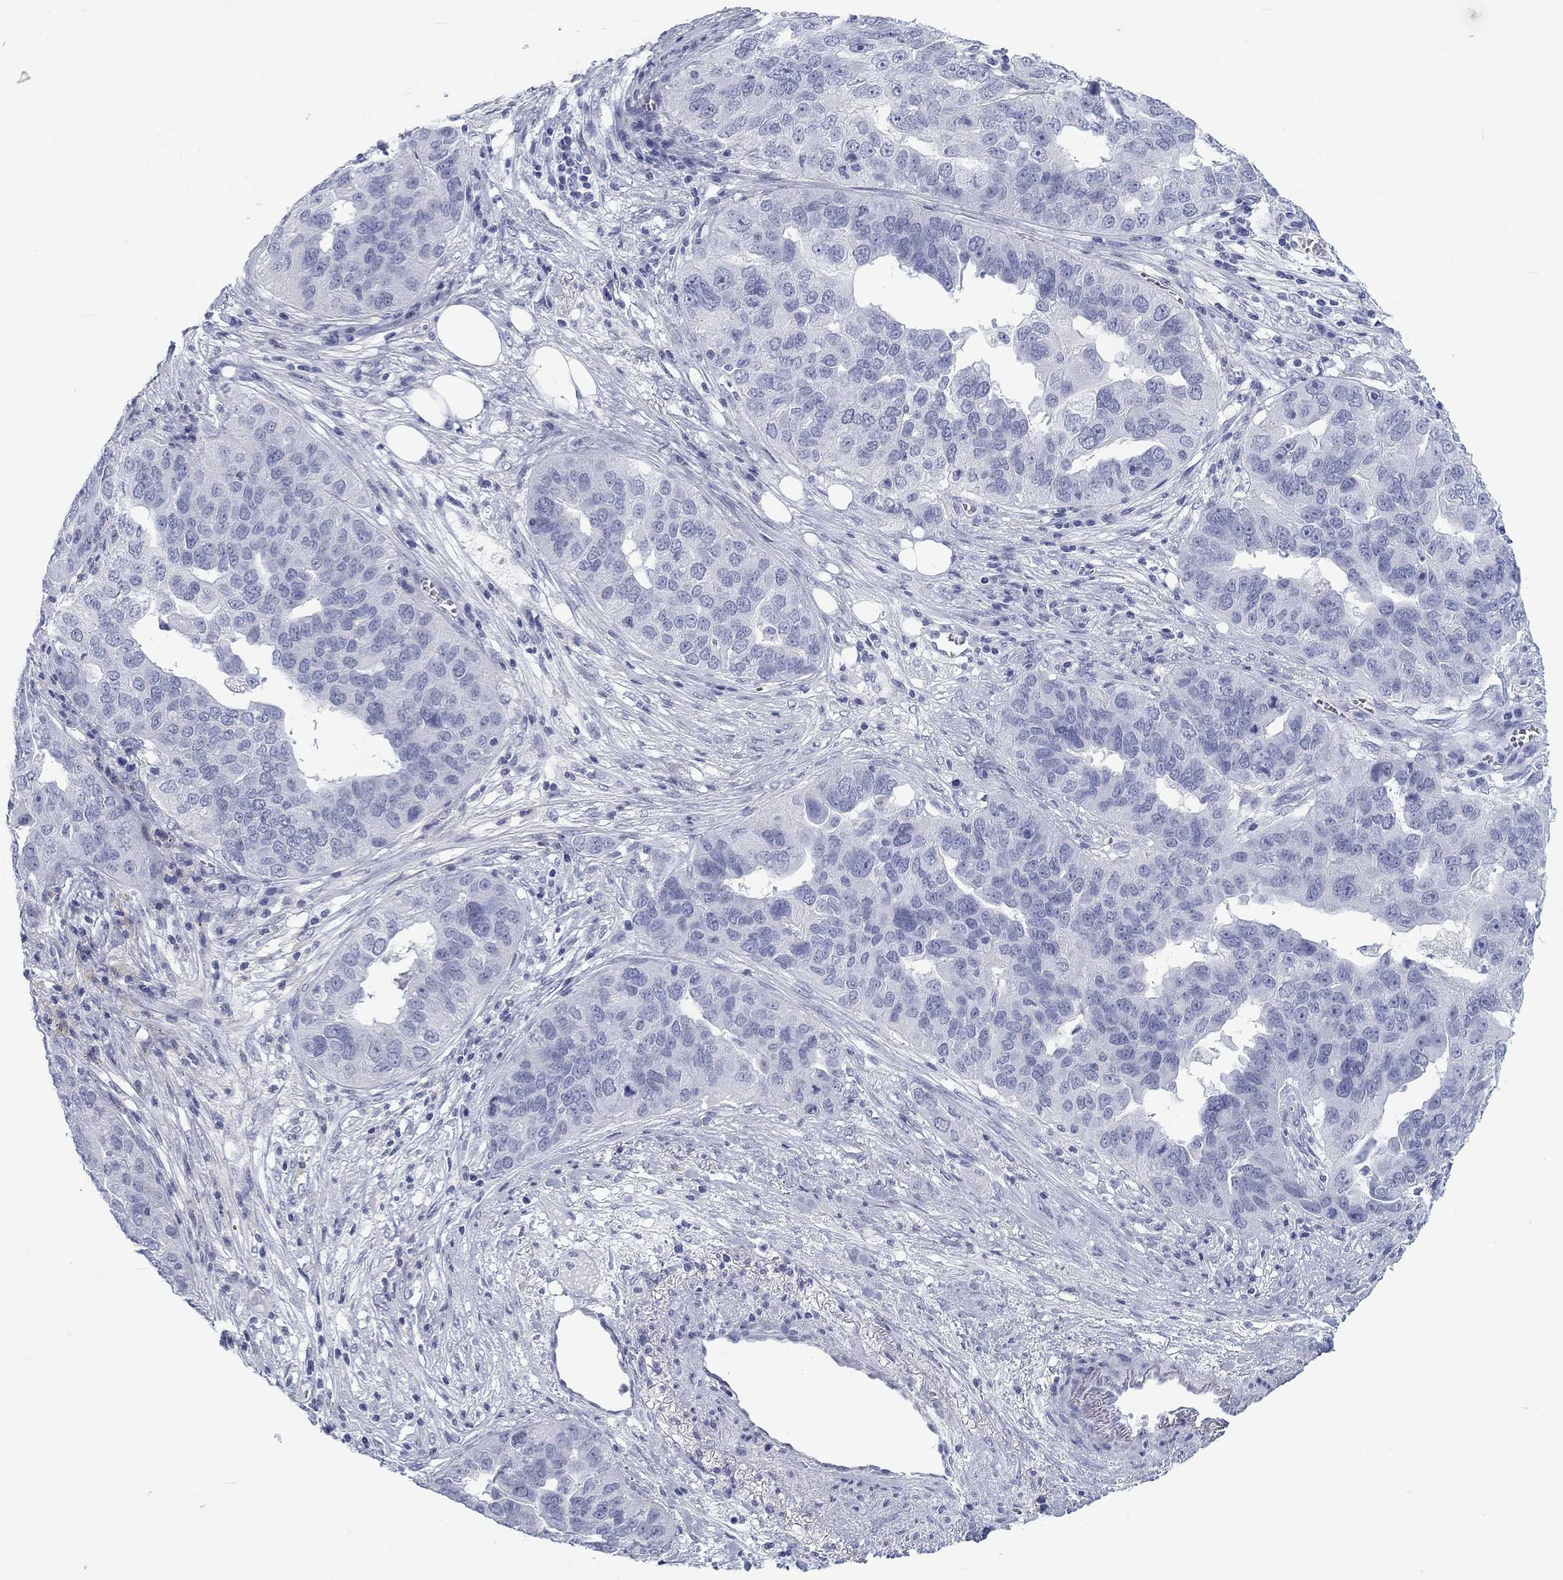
{"staining": {"intensity": "negative", "quantity": "none", "location": "none"}, "tissue": "ovarian cancer", "cell_type": "Tumor cells", "image_type": "cancer", "snomed": [{"axis": "morphology", "description": "Carcinoma, endometroid"}, {"axis": "topography", "description": "Soft tissue"}, {"axis": "topography", "description": "Ovary"}], "caption": "An IHC micrograph of ovarian cancer (endometroid carcinoma) is shown. There is no staining in tumor cells of ovarian cancer (endometroid carcinoma).", "gene": "CALB1", "patient": {"sex": "female", "age": 52}}